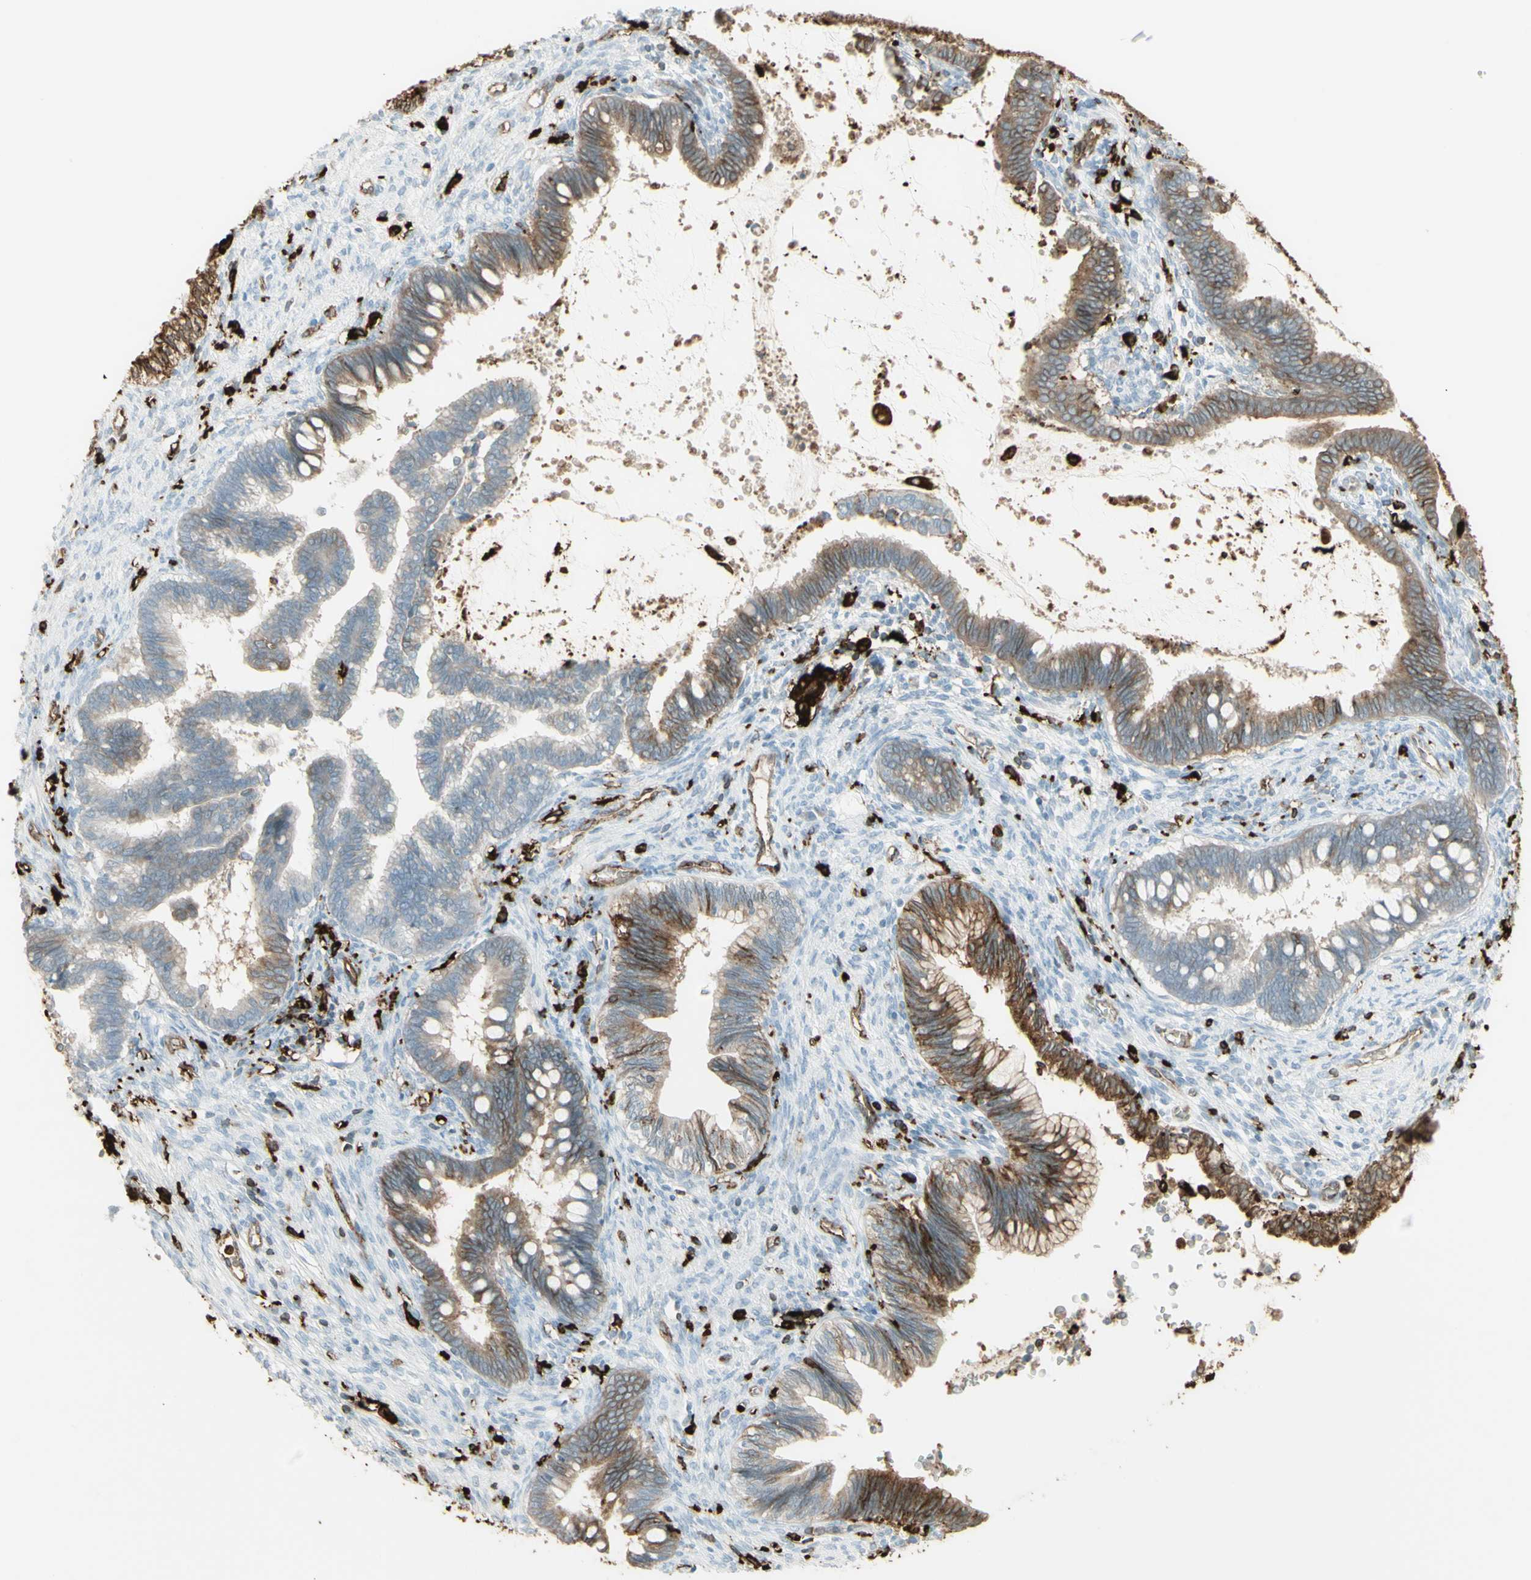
{"staining": {"intensity": "moderate", "quantity": "25%-75%", "location": "cytoplasmic/membranous"}, "tissue": "cervical cancer", "cell_type": "Tumor cells", "image_type": "cancer", "snomed": [{"axis": "morphology", "description": "Adenocarcinoma, NOS"}, {"axis": "topography", "description": "Cervix"}], "caption": "Cervical adenocarcinoma was stained to show a protein in brown. There is medium levels of moderate cytoplasmic/membranous positivity in approximately 25%-75% of tumor cells. (DAB (3,3'-diaminobenzidine) IHC with brightfield microscopy, high magnification).", "gene": "HLA-DPB1", "patient": {"sex": "female", "age": 44}}